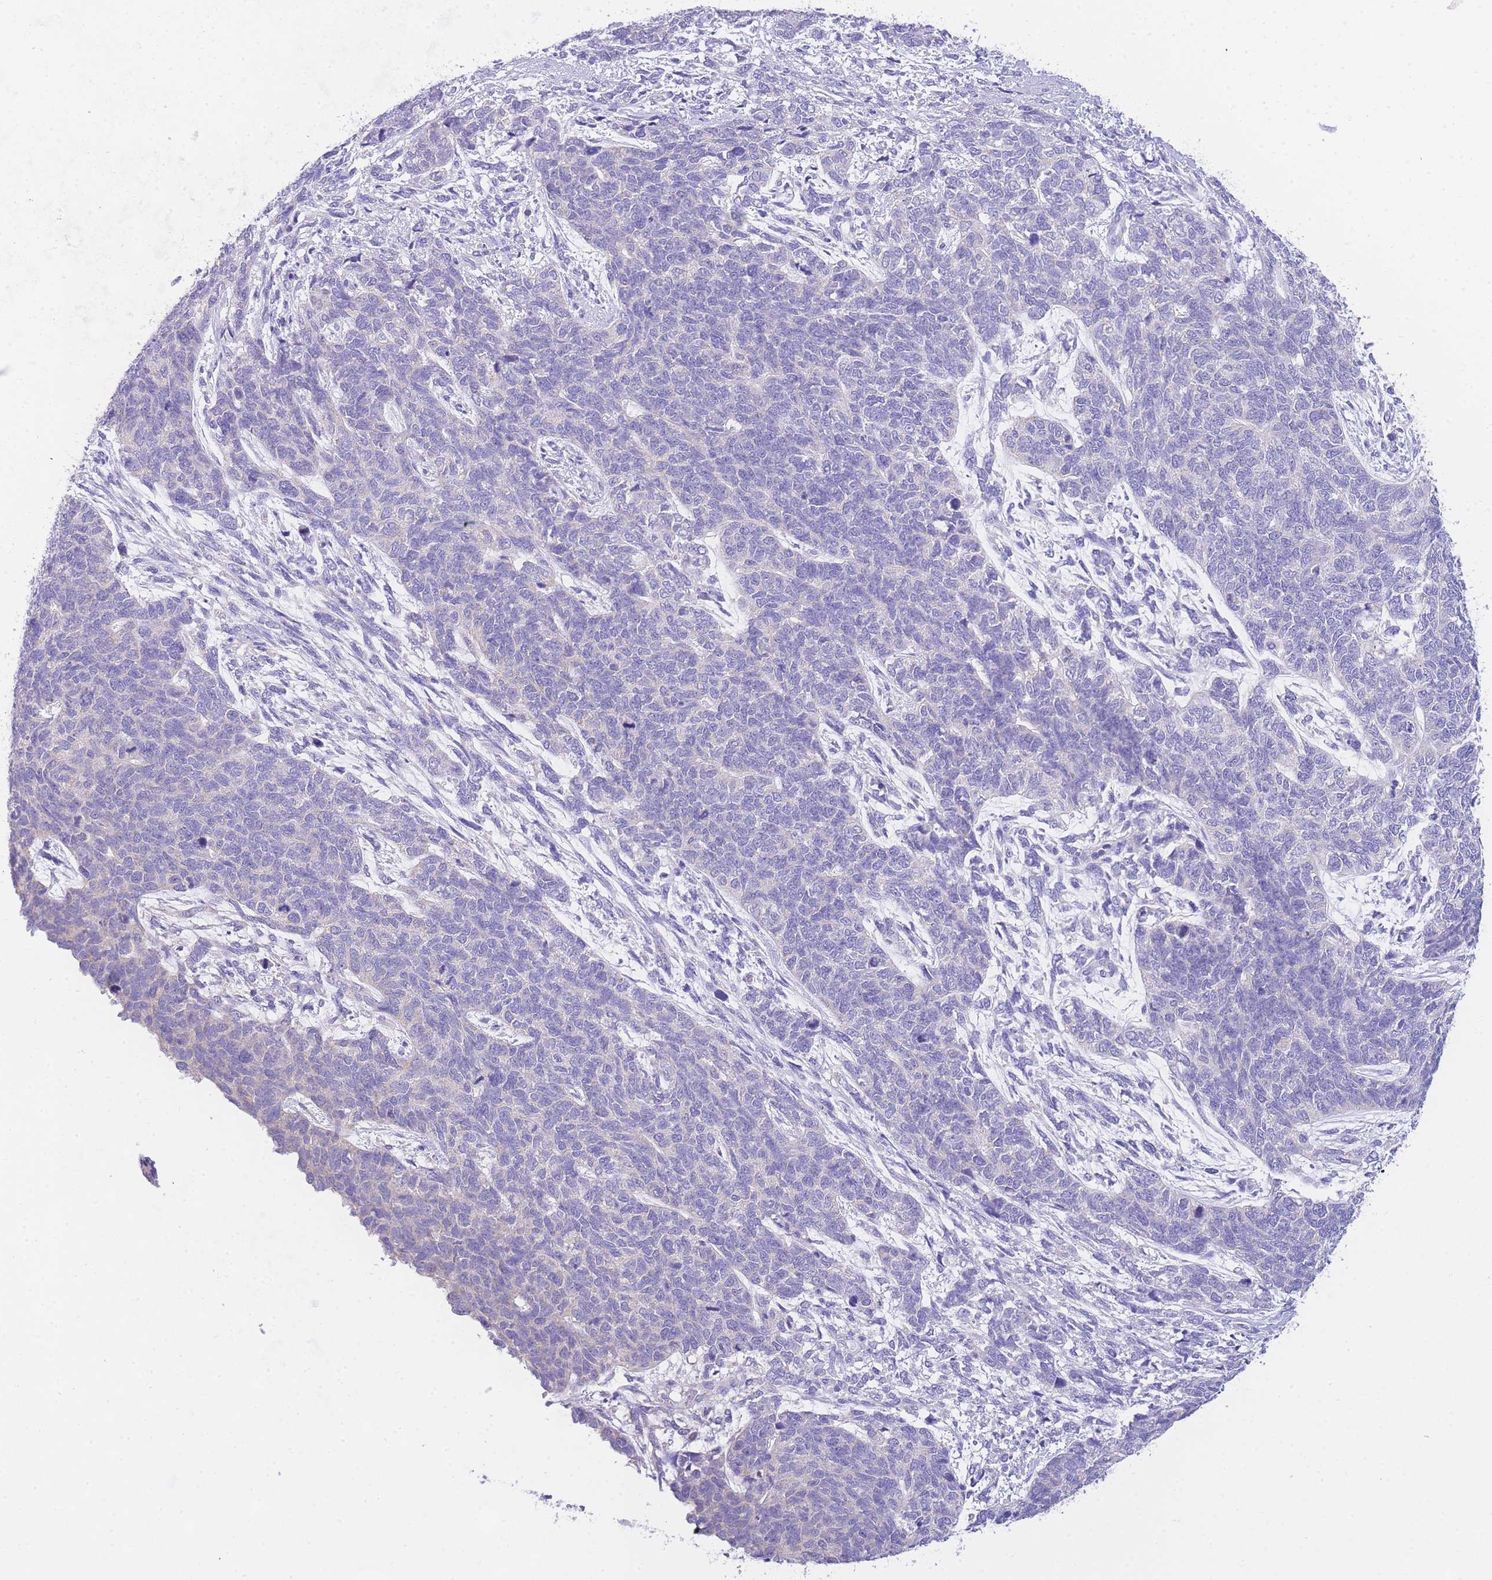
{"staining": {"intensity": "negative", "quantity": "none", "location": "none"}, "tissue": "cervical cancer", "cell_type": "Tumor cells", "image_type": "cancer", "snomed": [{"axis": "morphology", "description": "Squamous cell carcinoma, NOS"}, {"axis": "topography", "description": "Cervix"}], "caption": "DAB immunohistochemical staining of cervical squamous cell carcinoma reveals no significant positivity in tumor cells.", "gene": "EPN2", "patient": {"sex": "female", "age": 63}}